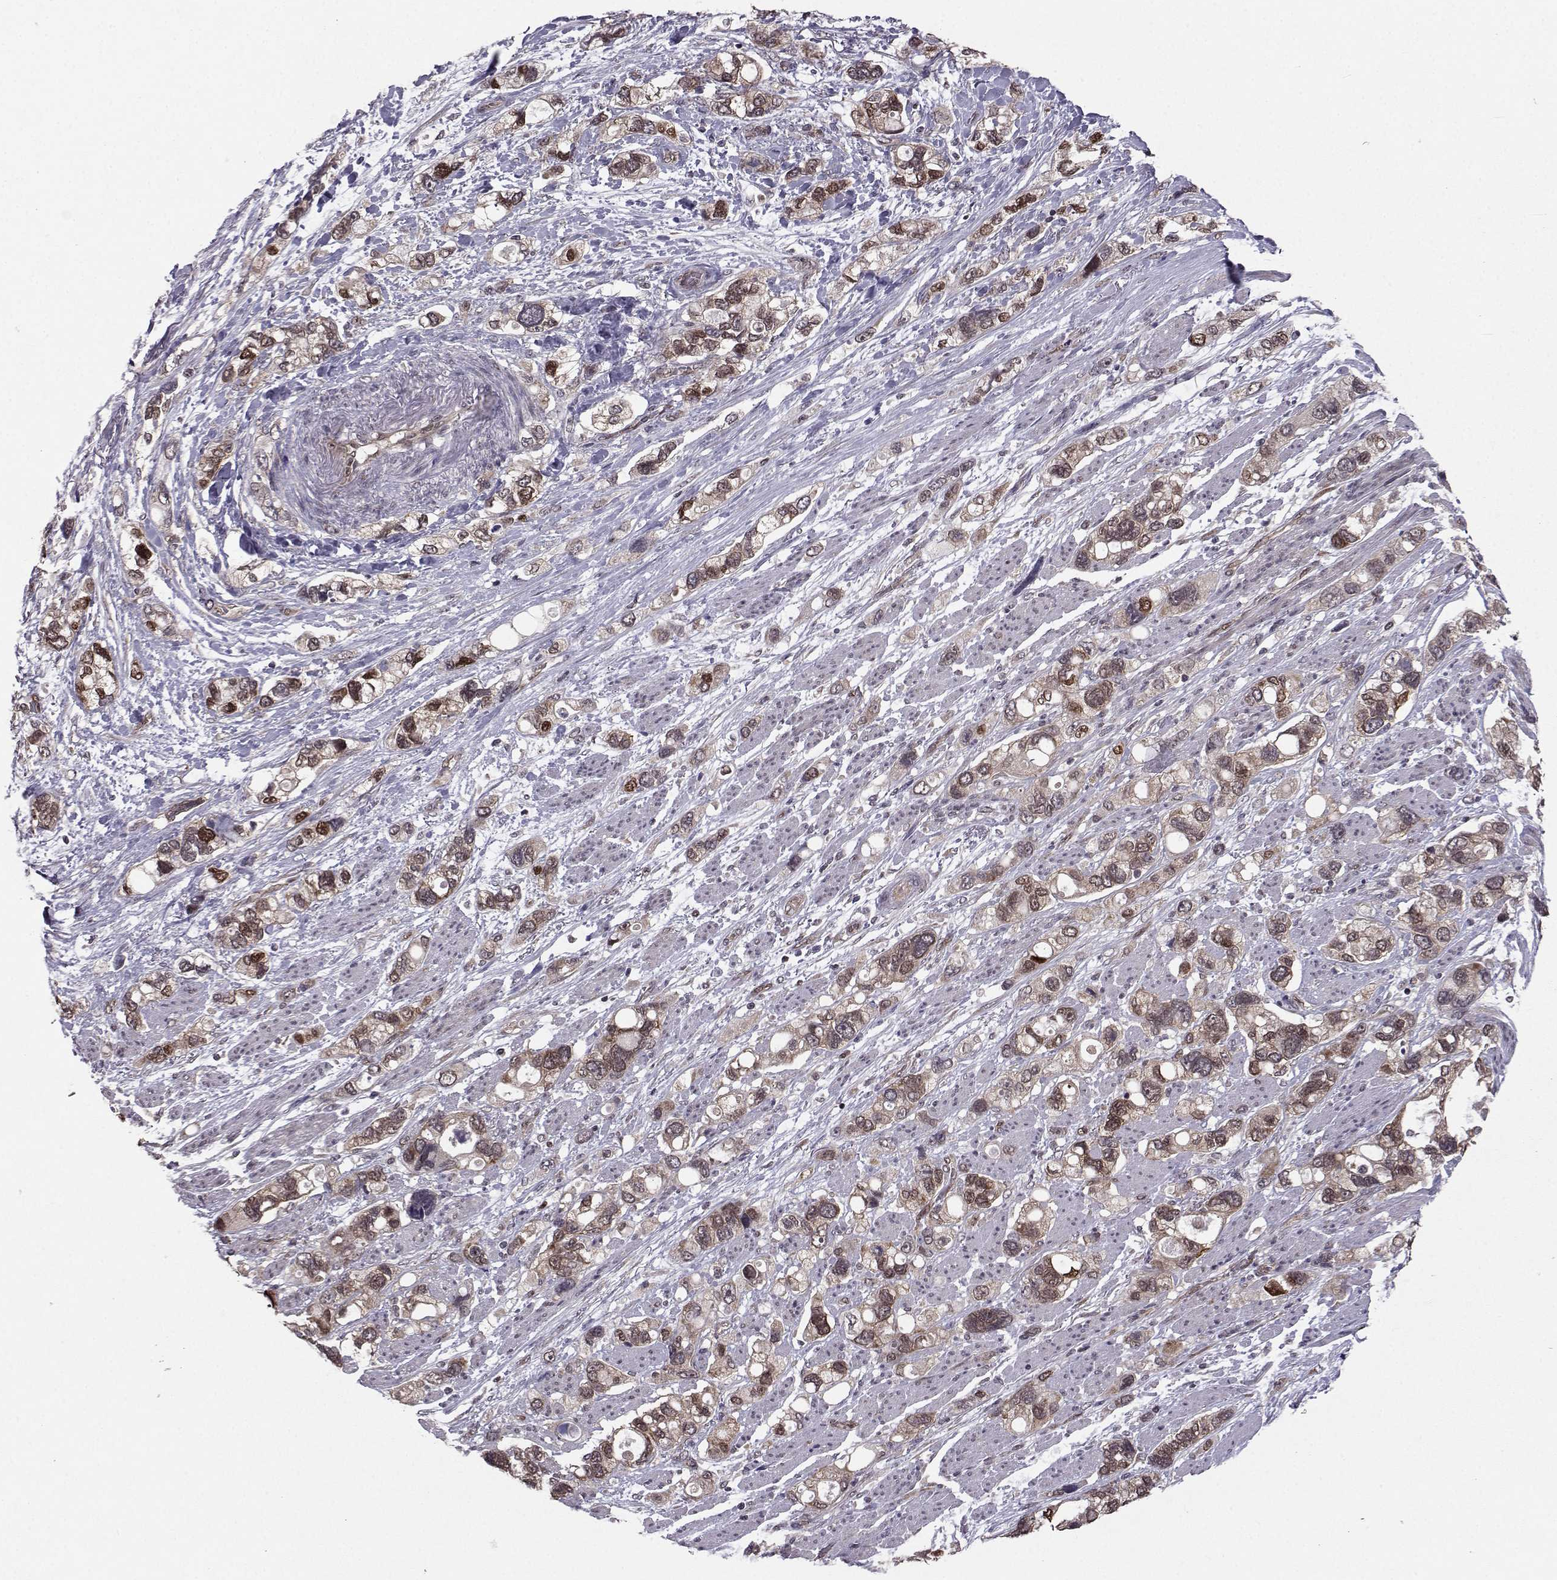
{"staining": {"intensity": "moderate", "quantity": ">75%", "location": "cytoplasmic/membranous,nuclear"}, "tissue": "stomach cancer", "cell_type": "Tumor cells", "image_type": "cancer", "snomed": [{"axis": "morphology", "description": "Adenocarcinoma, NOS"}, {"axis": "topography", "description": "Stomach, upper"}], "caption": "This image demonstrates immunohistochemistry (IHC) staining of adenocarcinoma (stomach), with medium moderate cytoplasmic/membranous and nuclear positivity in approximately >75% of tumor cells.", "gene": "PKN2", "patient": {"sex": "female", "age": 81}}